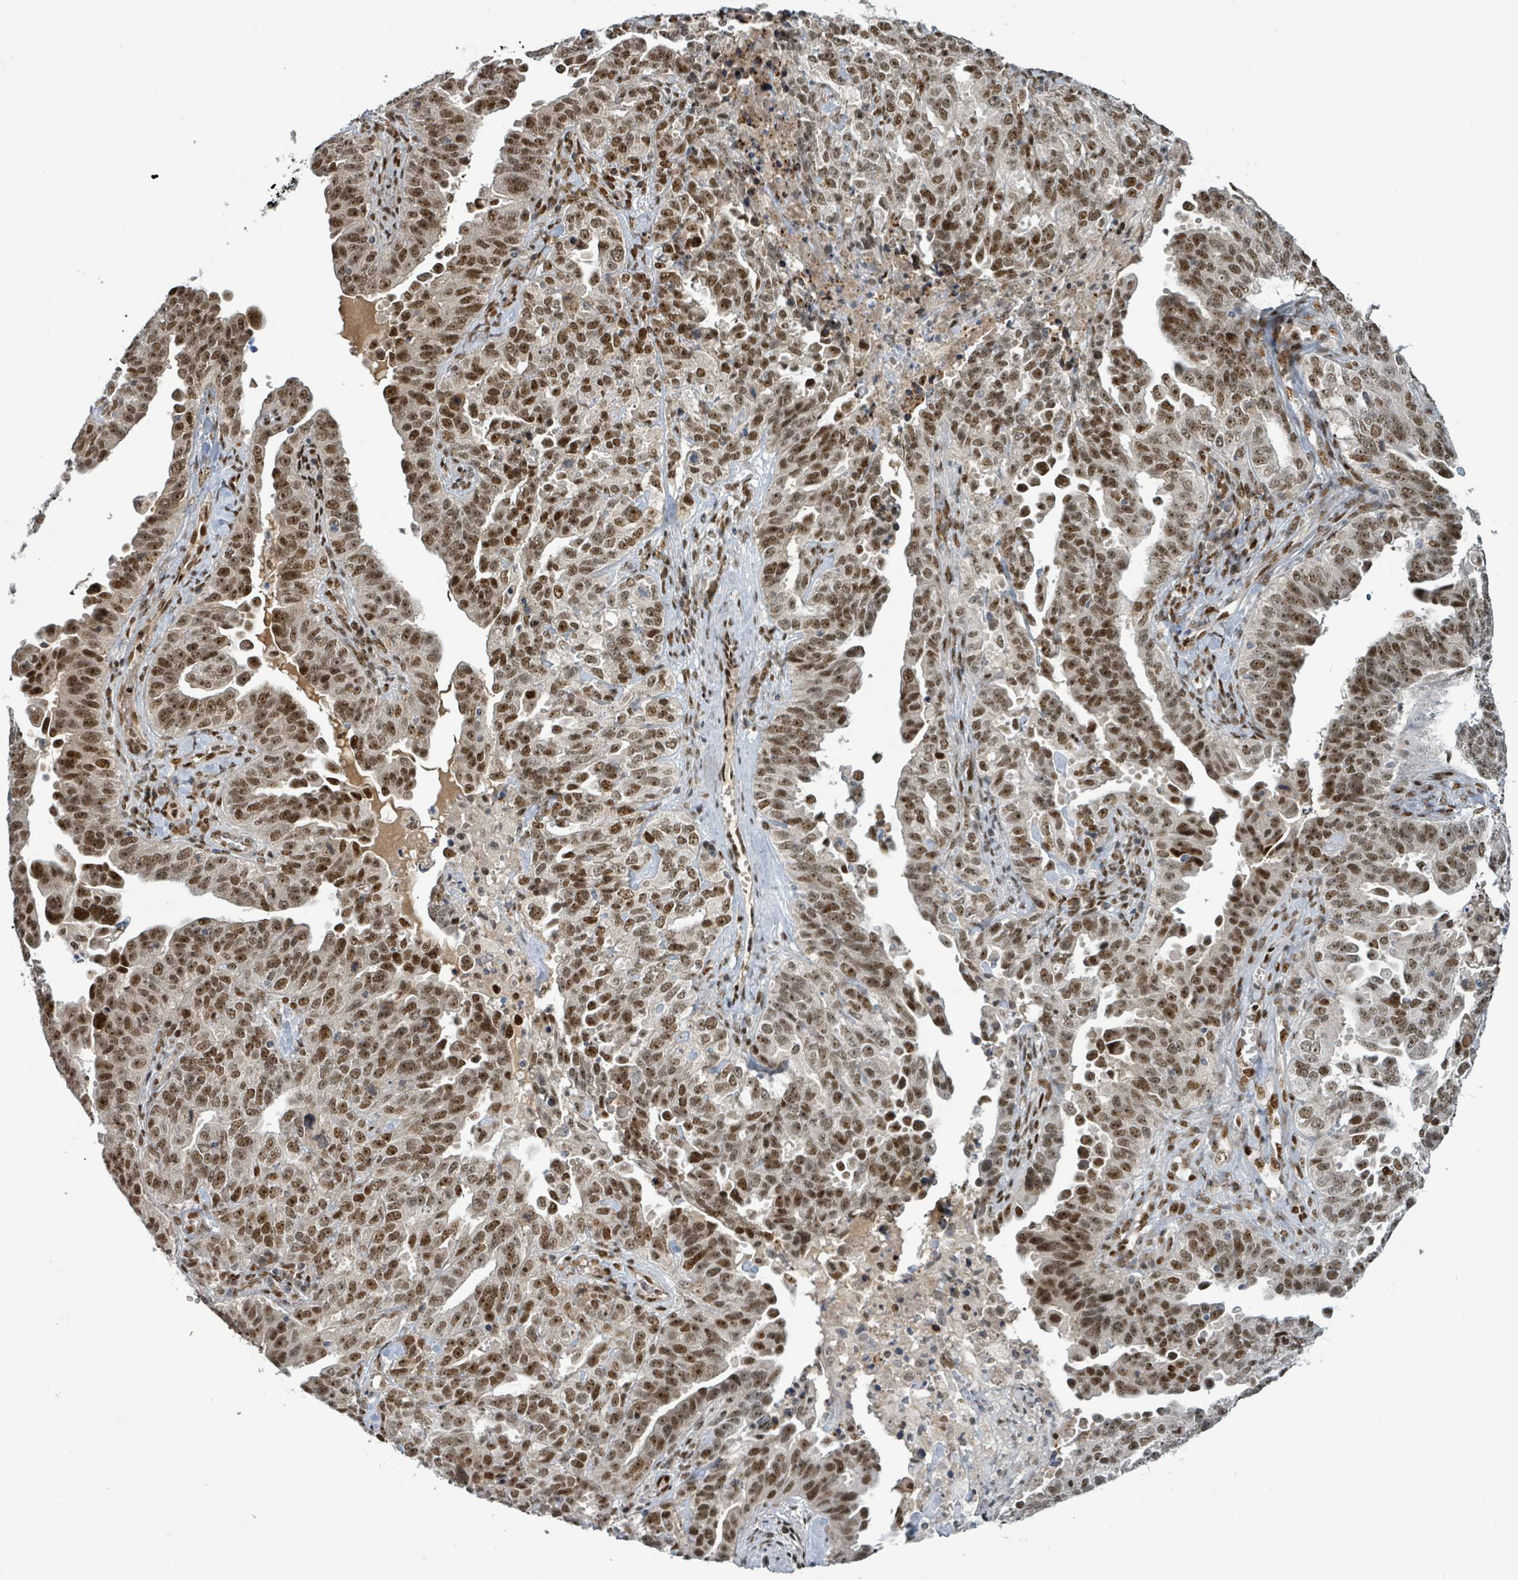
{"staining": {"intensity": "moderate", "quantity": ">75%", "location": "nuclear"}, "tissue": "ovarian cancer", "cell_type": "Tumor cells", "image_type": "cancer", "snomed": [{"axis": "morphology", "description": "Carcinoma, endometroid"}, {"axis": "topography", "description": "Ovary"}], "caption": "Ovarian cancer tissue reveals moderate nuclear positivity in approximately >75% of tumor cells, visualized by immunohistochemistry.", "gene": "KLF3", "patient": {"sex": "female", "age": 62}}